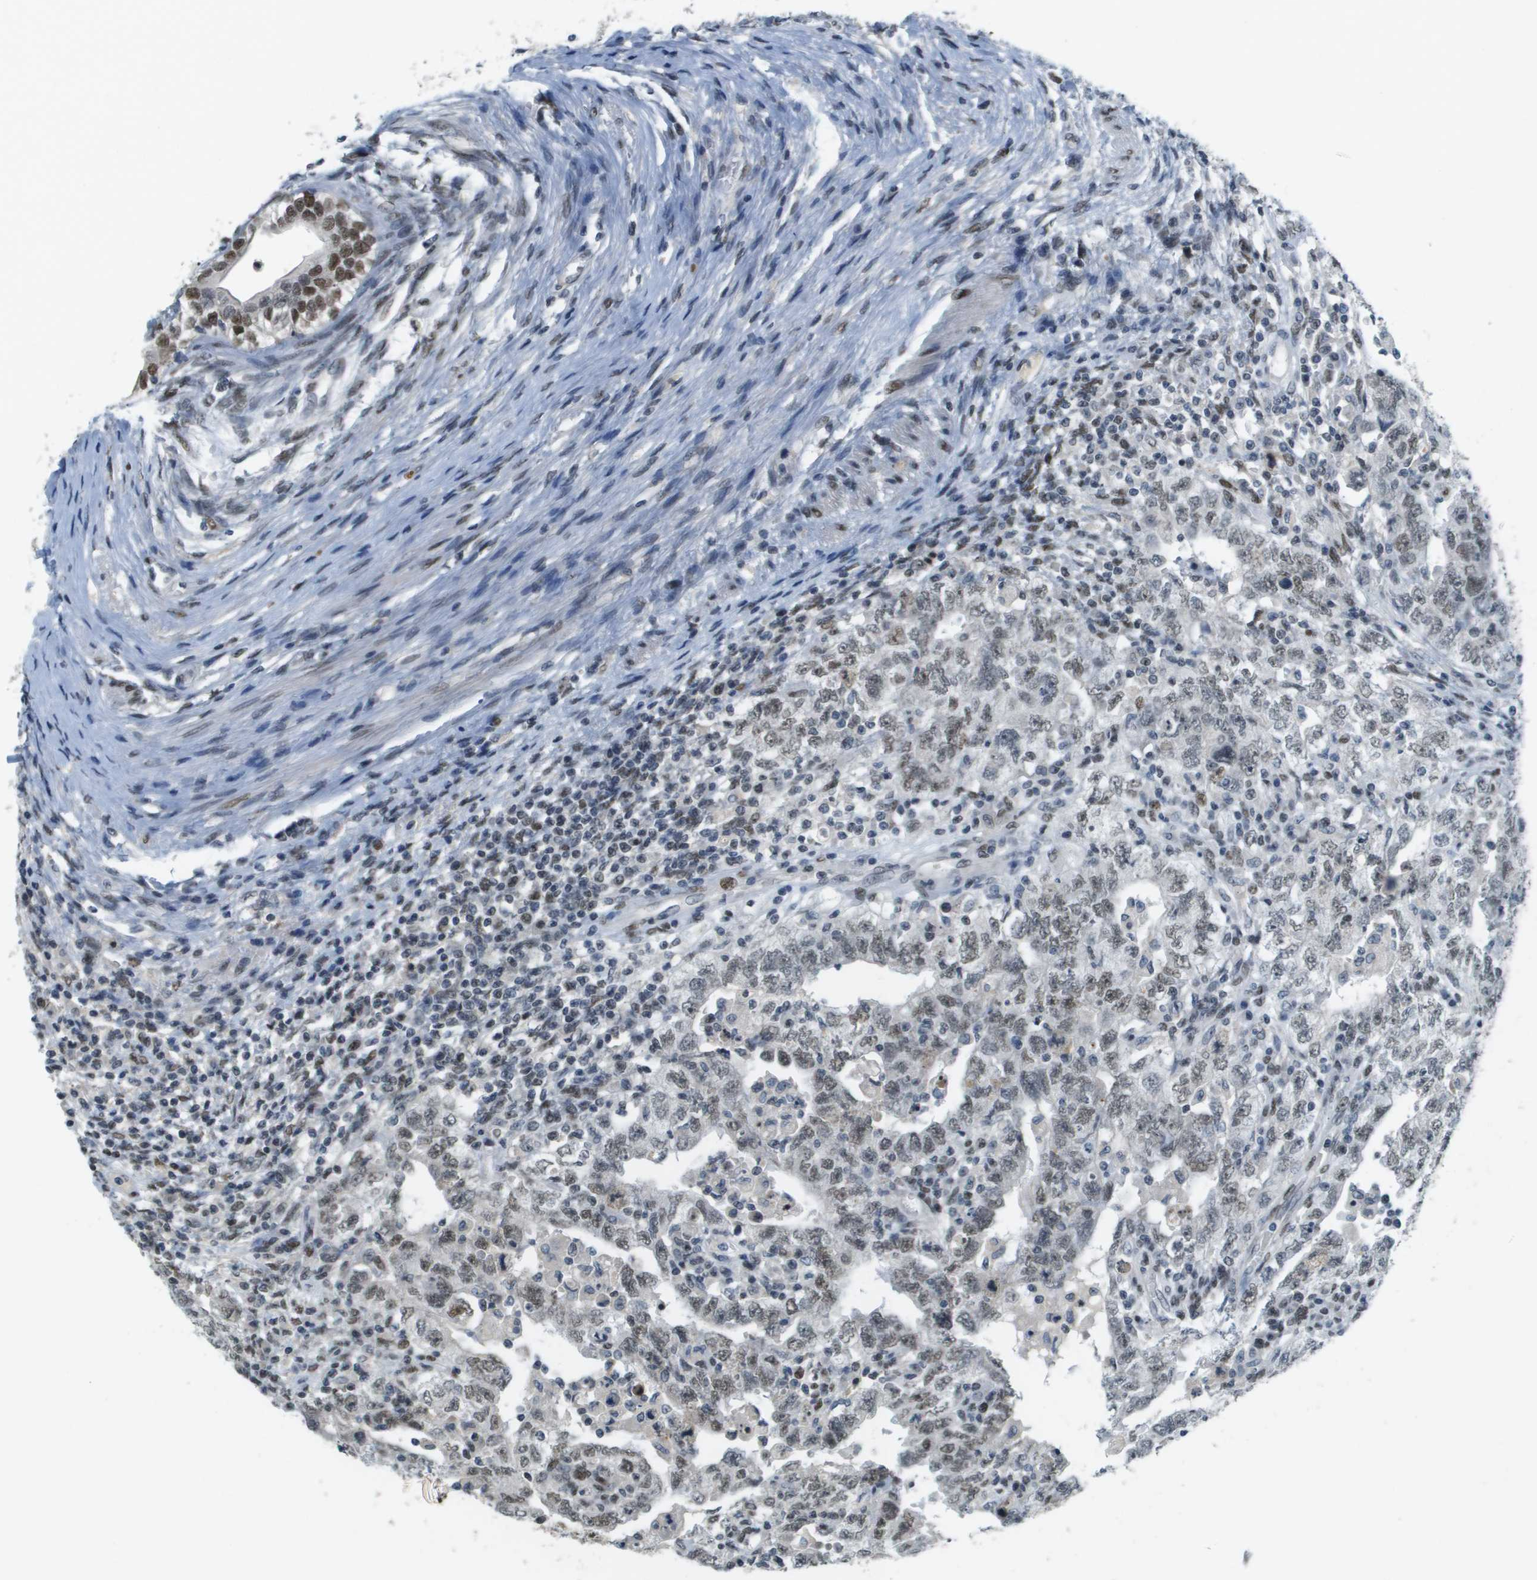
{"staining": {"intensity": "moderate", "quantity": ">75%", "location": "nuclear"}, "tissue": "testis cancer", "cell_type": "Tumor cells", "image_type": "cancer", "snomed": [{"axis": "morphology", "description": "Carcinoma, Embryonal, NOS"}, {"axis": "topography", "description": "Testis"}], "caption": "Tumor cells exhibit moderate nuclear positivity in about >75% of cells in testis embryonal carcinoma.", "gene": "CBX5", "patient": {"sex": "male", "age": 26}}